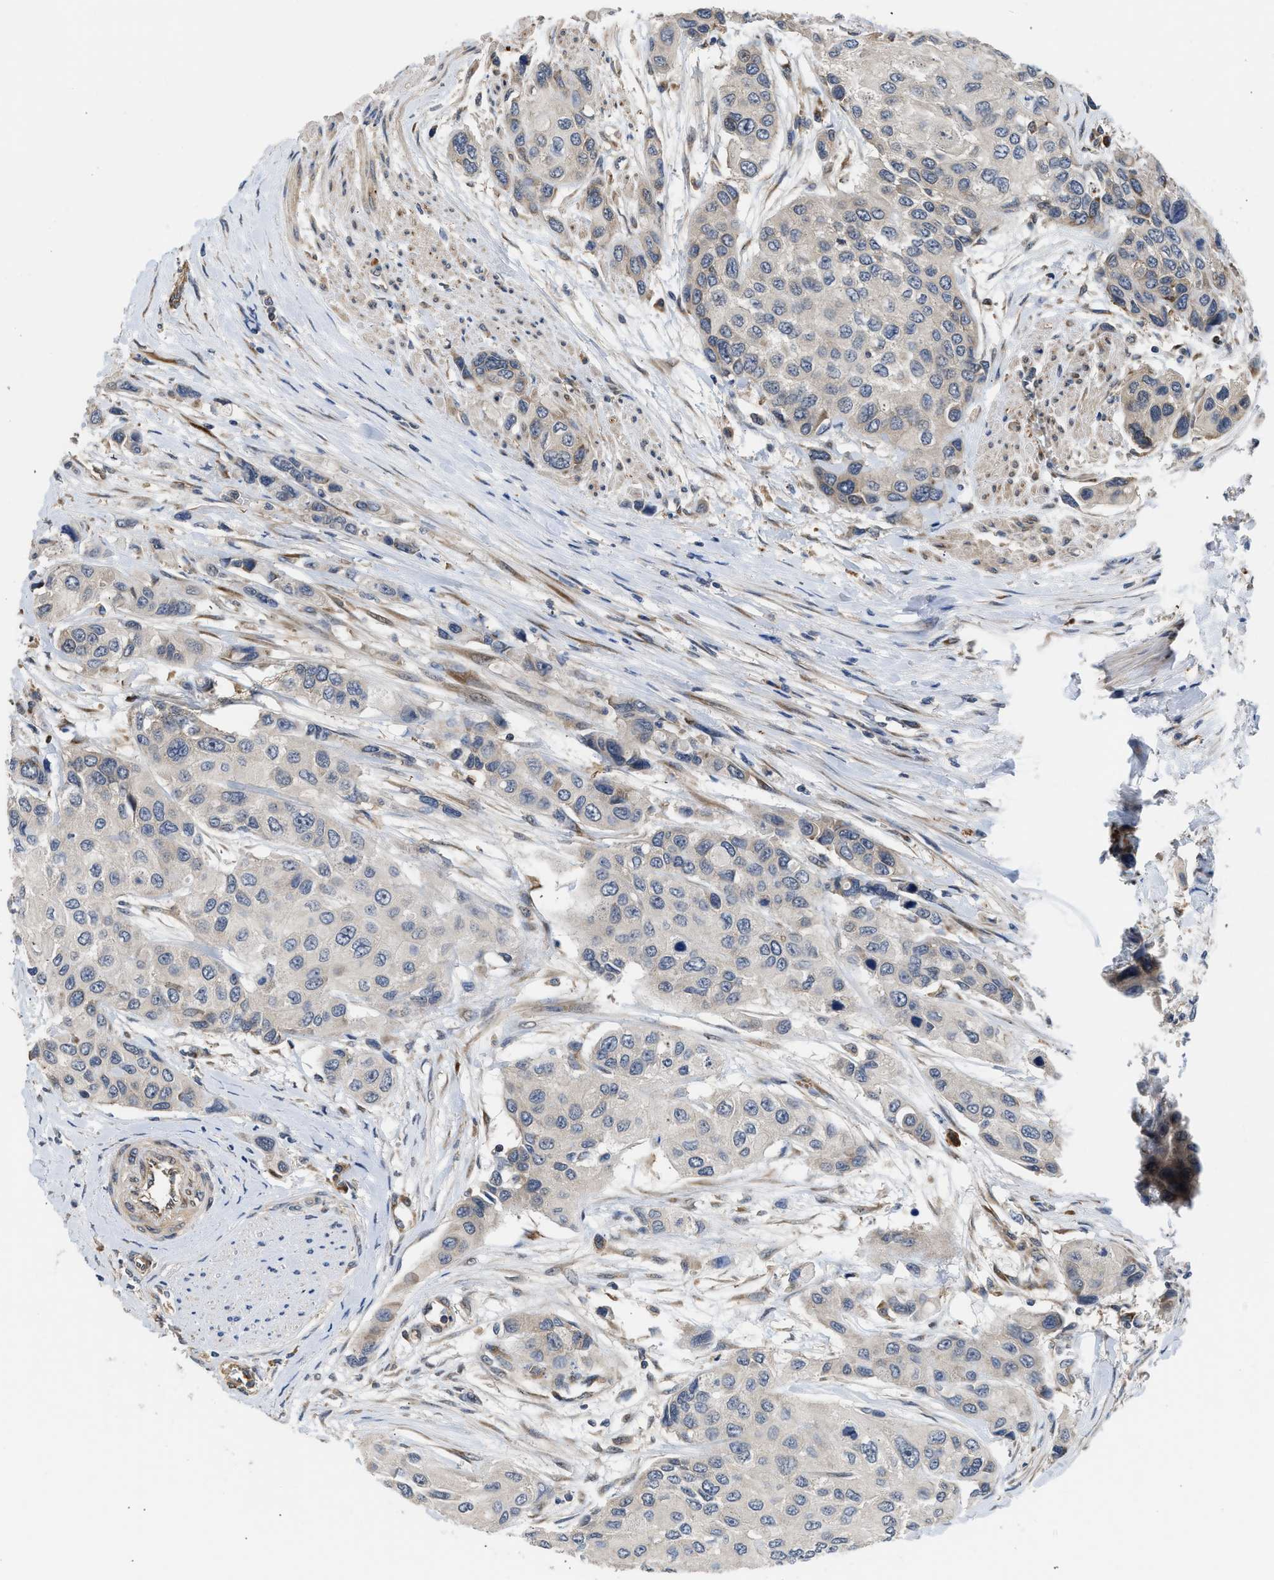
{"staining": {"intensity": "negative", "quantity": "none", "location": "none"}, "tissue": "urothelial cancer", "cell_type": "Tumor cells", "image_type": "cancer", "snomed": [{"axis": "morphology", "description": "Urothelial carcinoma, High grade"}, {"axis": "topography", "description": "Urinary bladder"}], "caption": "Protein analysis of urothelial cancer demonstrates no significant expression in tumor cells.", "gene": "POLG2", "patient": {"sex": "female", "age": 56}}